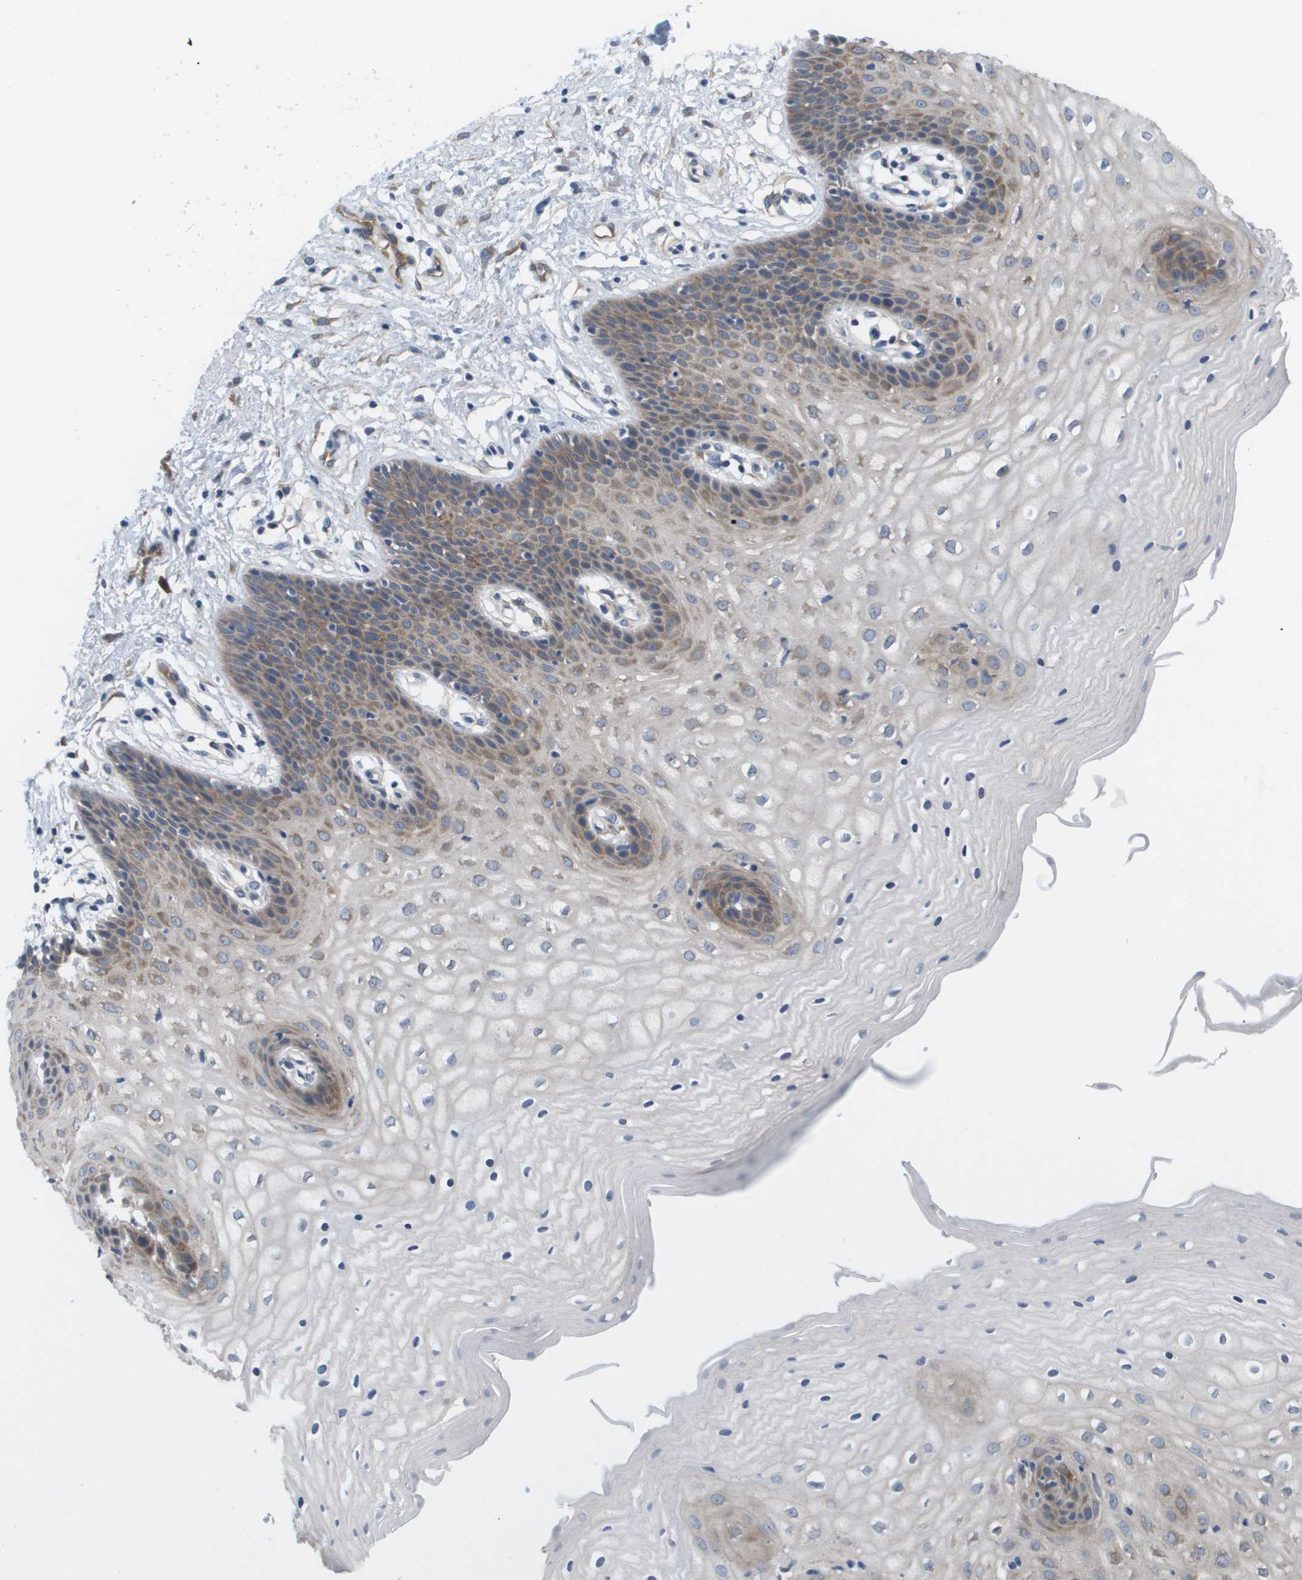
{"staining": {"intensity": "weak", "quantity": "25%-75%", "location": "cytoplasmic/membranous"}, "tissue": "vagina", "cell_type": "Squamous epithelial cells", "image_type": "normal", "snomed": [{"axis": "morphology", "description": "Normal tissue, NOS"}, {"axis": "topography", "description": "Vagina"}], "caption": "Immunohistochemistry (IHC) micrograph of normal human vagina stained for a protein (brown), which reveals low levels of weak cytoplasmic/membranous expression in about 25%-75% of squamous epithelial cells.", "gene": "MARCHF8", "patient": {"sex": "female", "age": 34}}